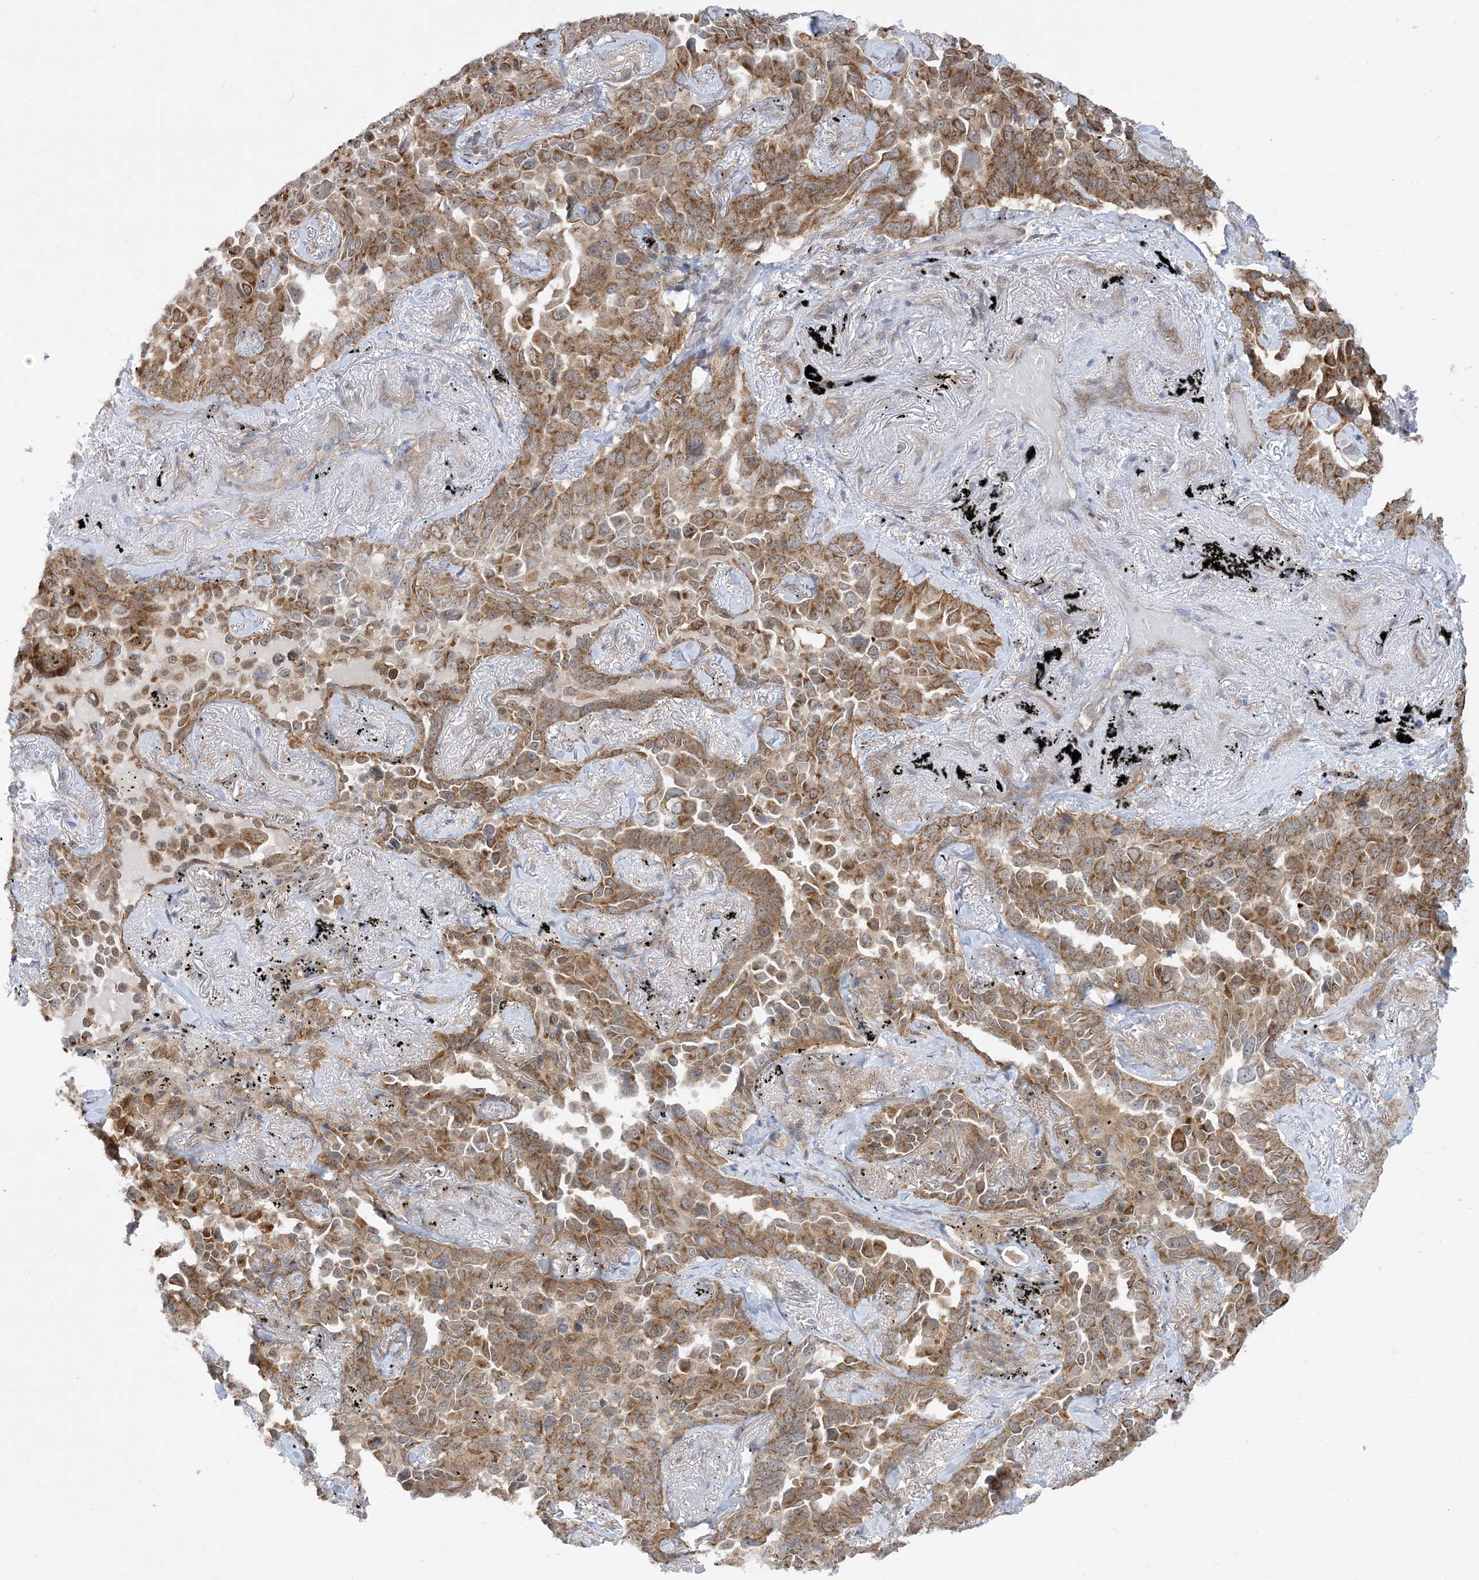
{"staining": {"intensity": "moderate", "quantity": ">75%", "location": "cytoplasmic/membranous"}, "tissue": "lung cancer", "cell_type": "Tumor cells", "image_type": "cancer", "snomed": [{"axis": "morphology", "description": "Adenocarcinoma, NOS"}, {"axis": "topography", "description": "Lung"}], "caption": "Moderate cytoplasmic/membranous positivity for a protein is seen in approximately >75% of tumor cells of lung cancer using immunohistochemistry.", "gene": "CASP4", "patient": {"sex": "female", "age": 67}}